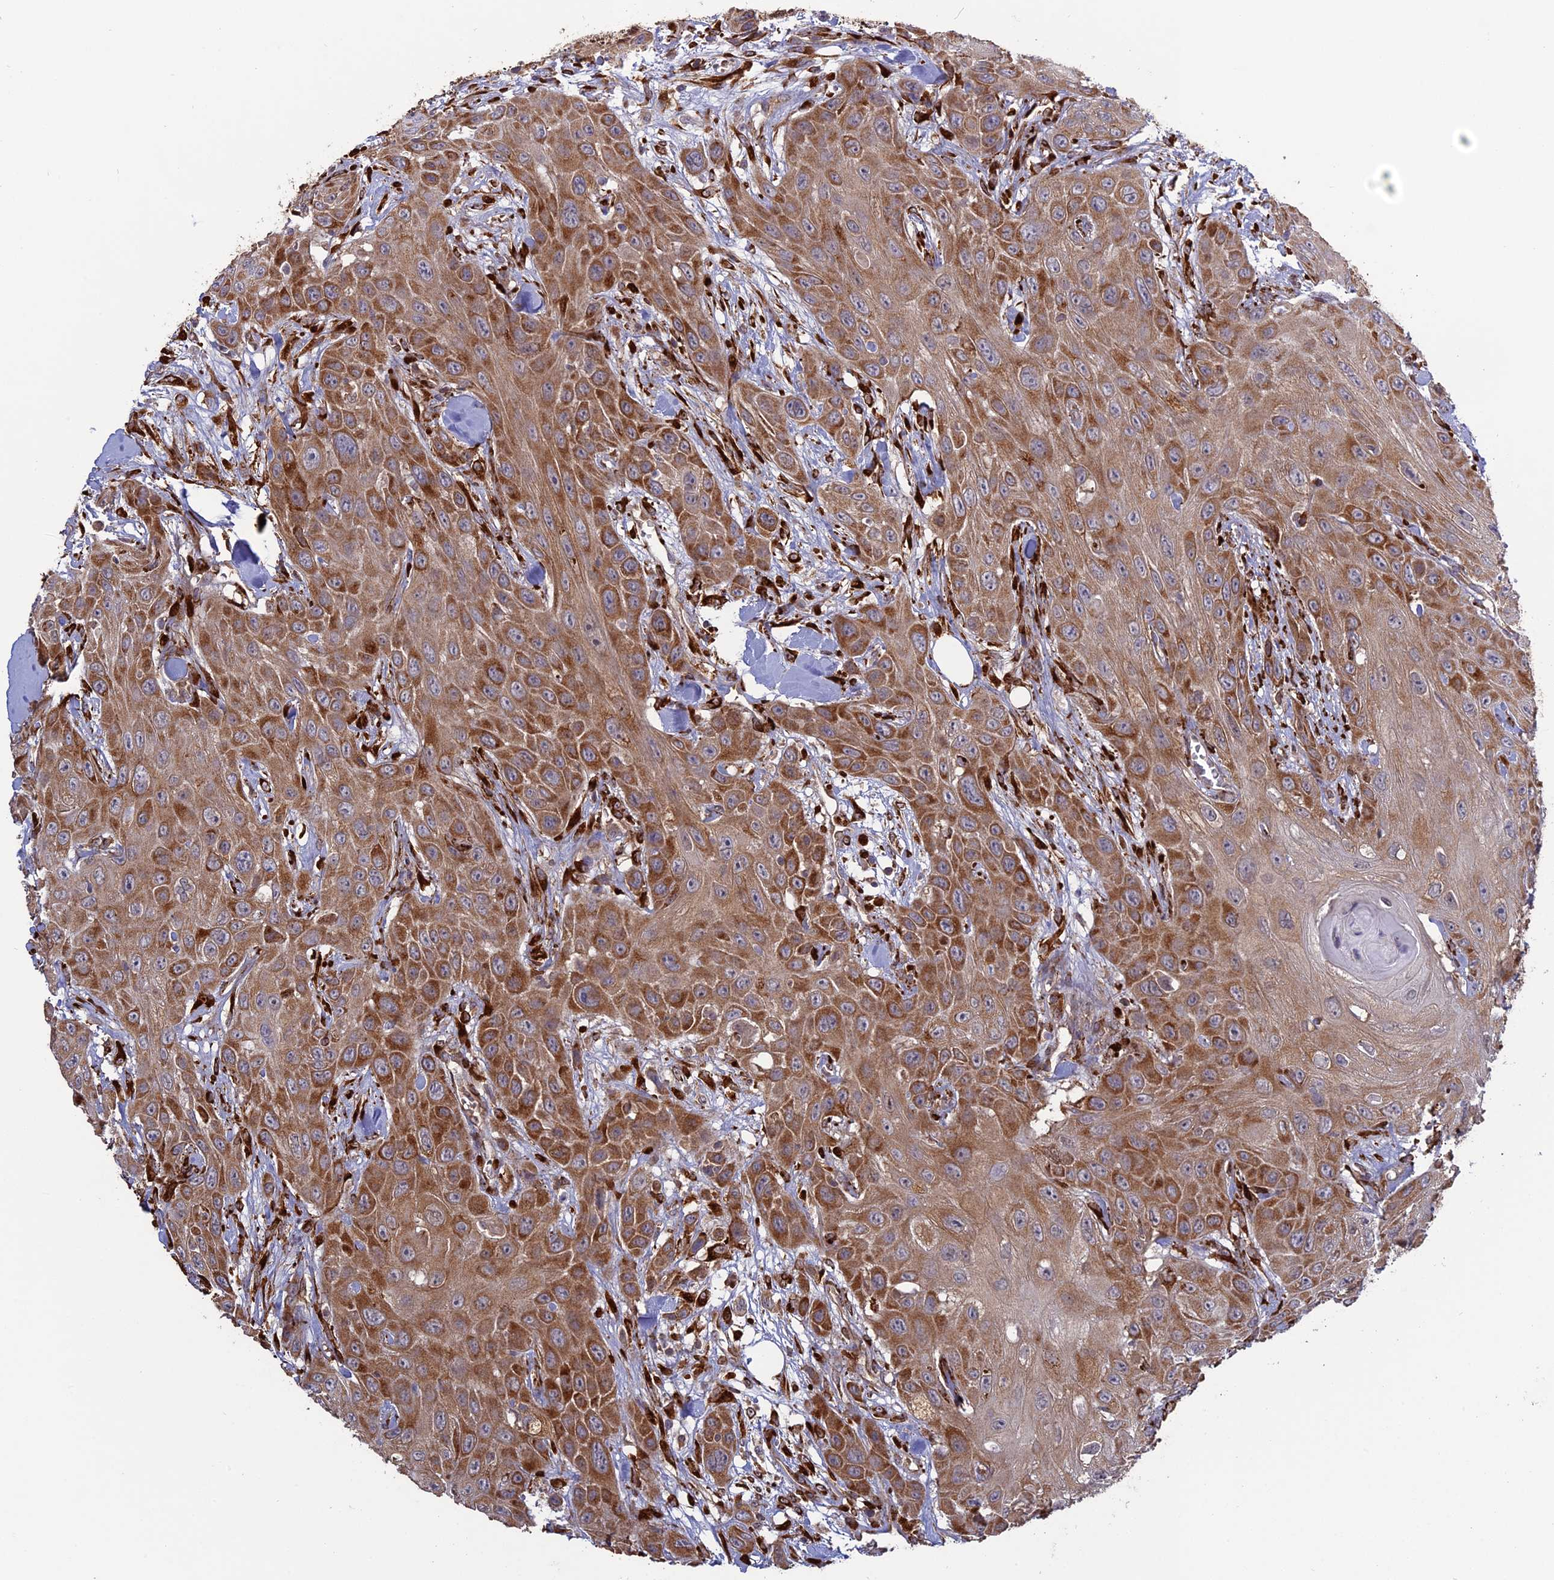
{"staining": {"intensity": "moderate", "quantity": ">75%", "location": "cytoplasmic/membranous"}, "tissue": "head and neck cancer", "cell_type": "Tumor cells", "image_type": "cancer", "snomed": [{"axis": "morphology", "description": "Squamous cell carcinoma, NOS"}, {"axis": "topography", "description": "Head-Neck"}], "caption": "A photomicrograph of head and neck cancer stained for a protein reveals moderate cytoplasmic/membranous brown staining in tumor cells.", "gene": "PPIC", "patient": {"sex": "male", "age": 81}}